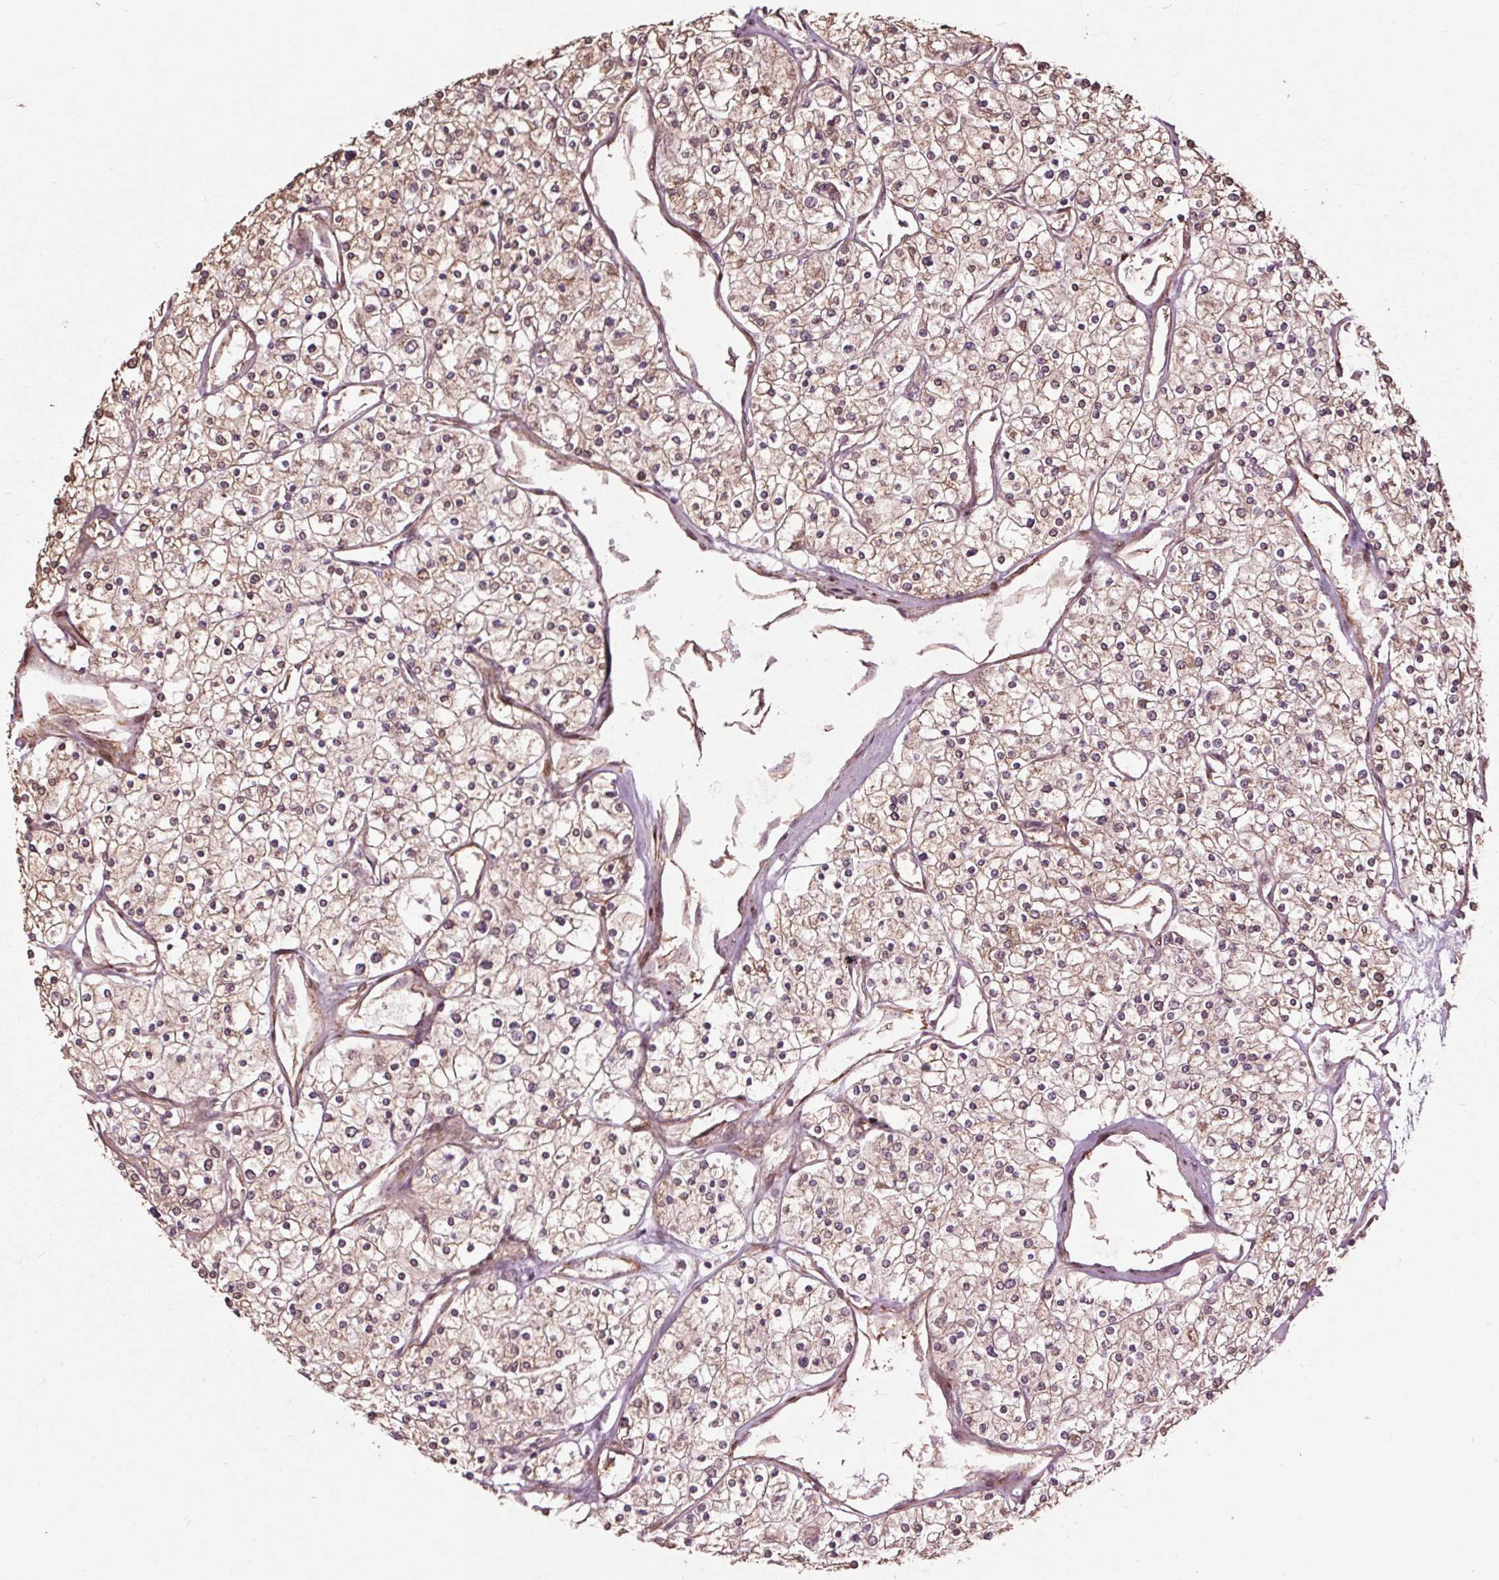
{"staining": {"intensity": "weak", "quantity": ">75%", "location": "cytoplasmic/membranous,nuclear"}, "tissue": "renal cancer", "cell_type": "Tumor cells", "image_type": "cancer", "snomed": [{"axis": "morphology", "description": "Adenocarcinoma, NOS"}, {"axis": "topography", "description": "Kidney"}], "caption": "A histopathology image showing weak cytoplasmic/membranous and nuclear staining in approximately >75% of tumor cells in renal cancer, as visualized by brown immunohistochemical staining.", "gene": "CEP95", "patient": {"sex": "male", "age": 80}}